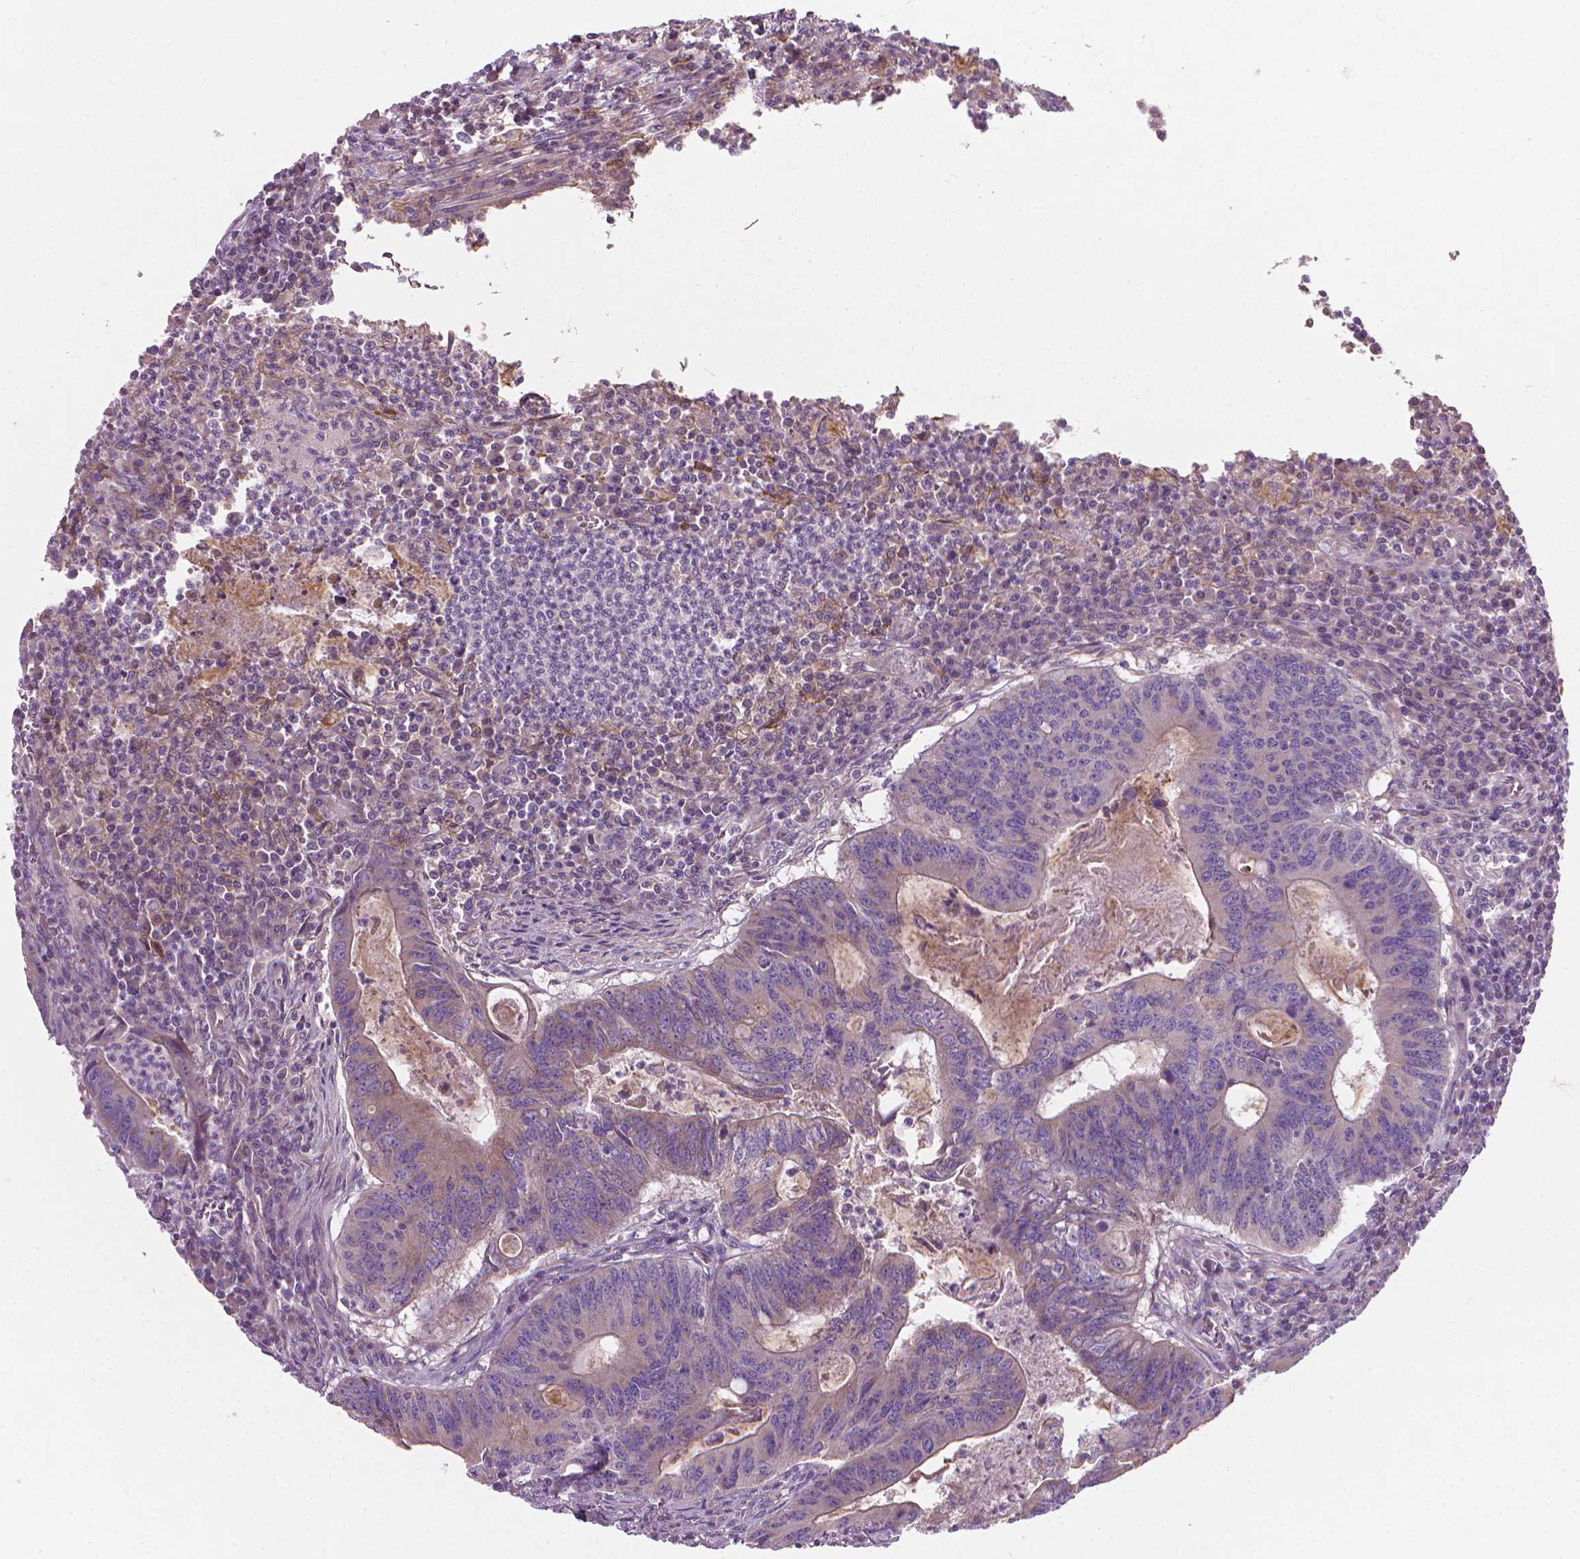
{"staining": {"intensity": "weak", "quantity": "<25%", "location": "cytoplasmic/membranous"}, "tissue": "colorectal cancer", "cell_type": "Tumor cells", "image_type": "cancer", "snomed": [{"axis": "morphology", "description": "Adenocarcinoma, NOS"}, {"axis": "topography", "description": "Colon"}], "caption": "Human colorectal cancer stained for a protein using immunohistochemistry (IHC) exhibits no staining in tumor cells.", "gene": "RIIAD1", "patient": {"sex": "male", "age": 67}}